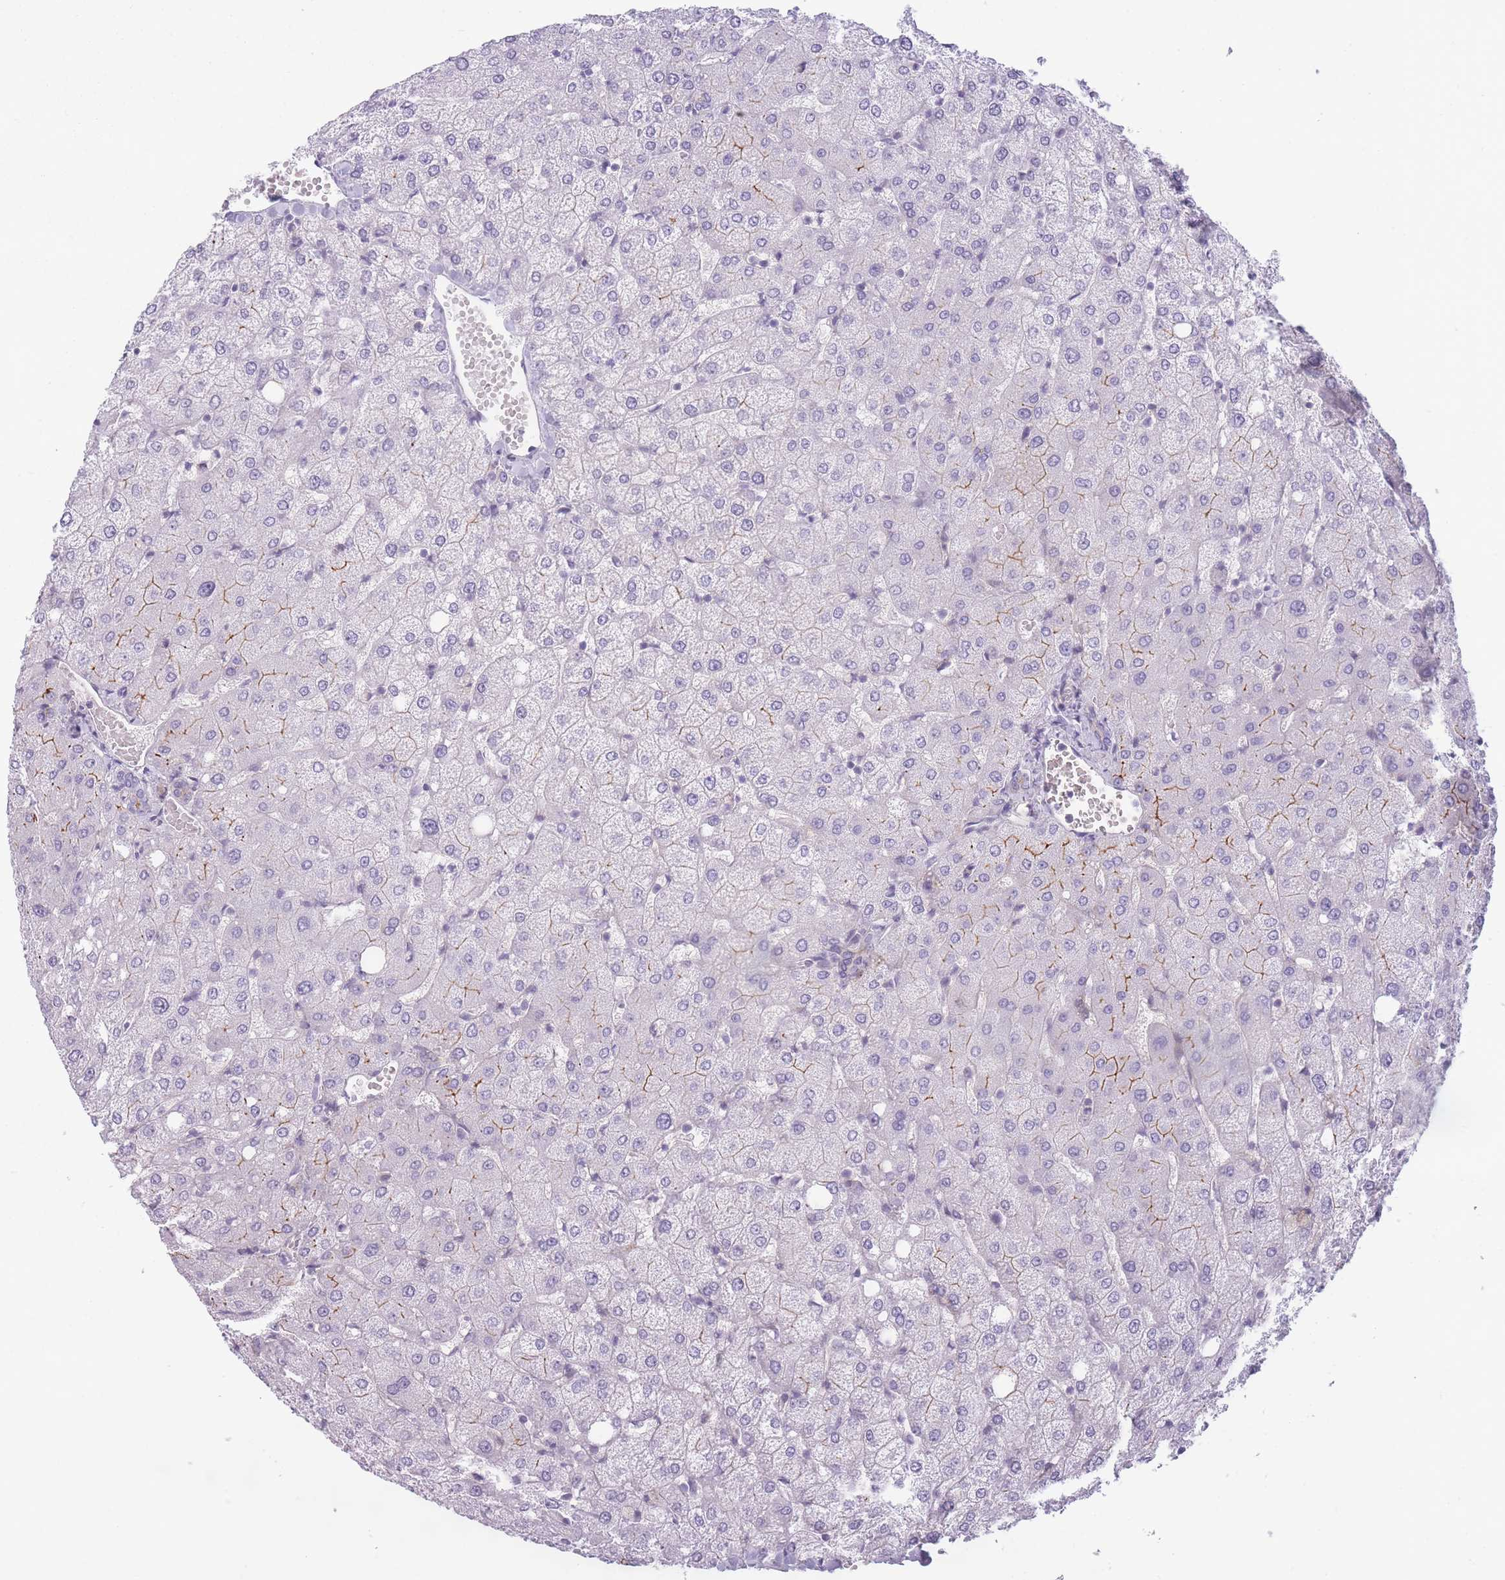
{"staining": {"intensity": "negative", "quantity": "none", "location": "none"}, "tissue": "liver", "cell_type": "Cholangiocytes", "image_type": "normal", "snomed": [{"axis": "morphology", "description": "Normal tissue, NOS"}, {"axis": "topography", "description": "Liver"}], "caption": "A histopathology image of human liver is negative for staining in cholangiocytes. The staining is performed using DAB brown chromogen with nuclei counter-stained in using hematoxylin.", "gene": "GGT1", "patient": {"sex": "female", "age": 54}}